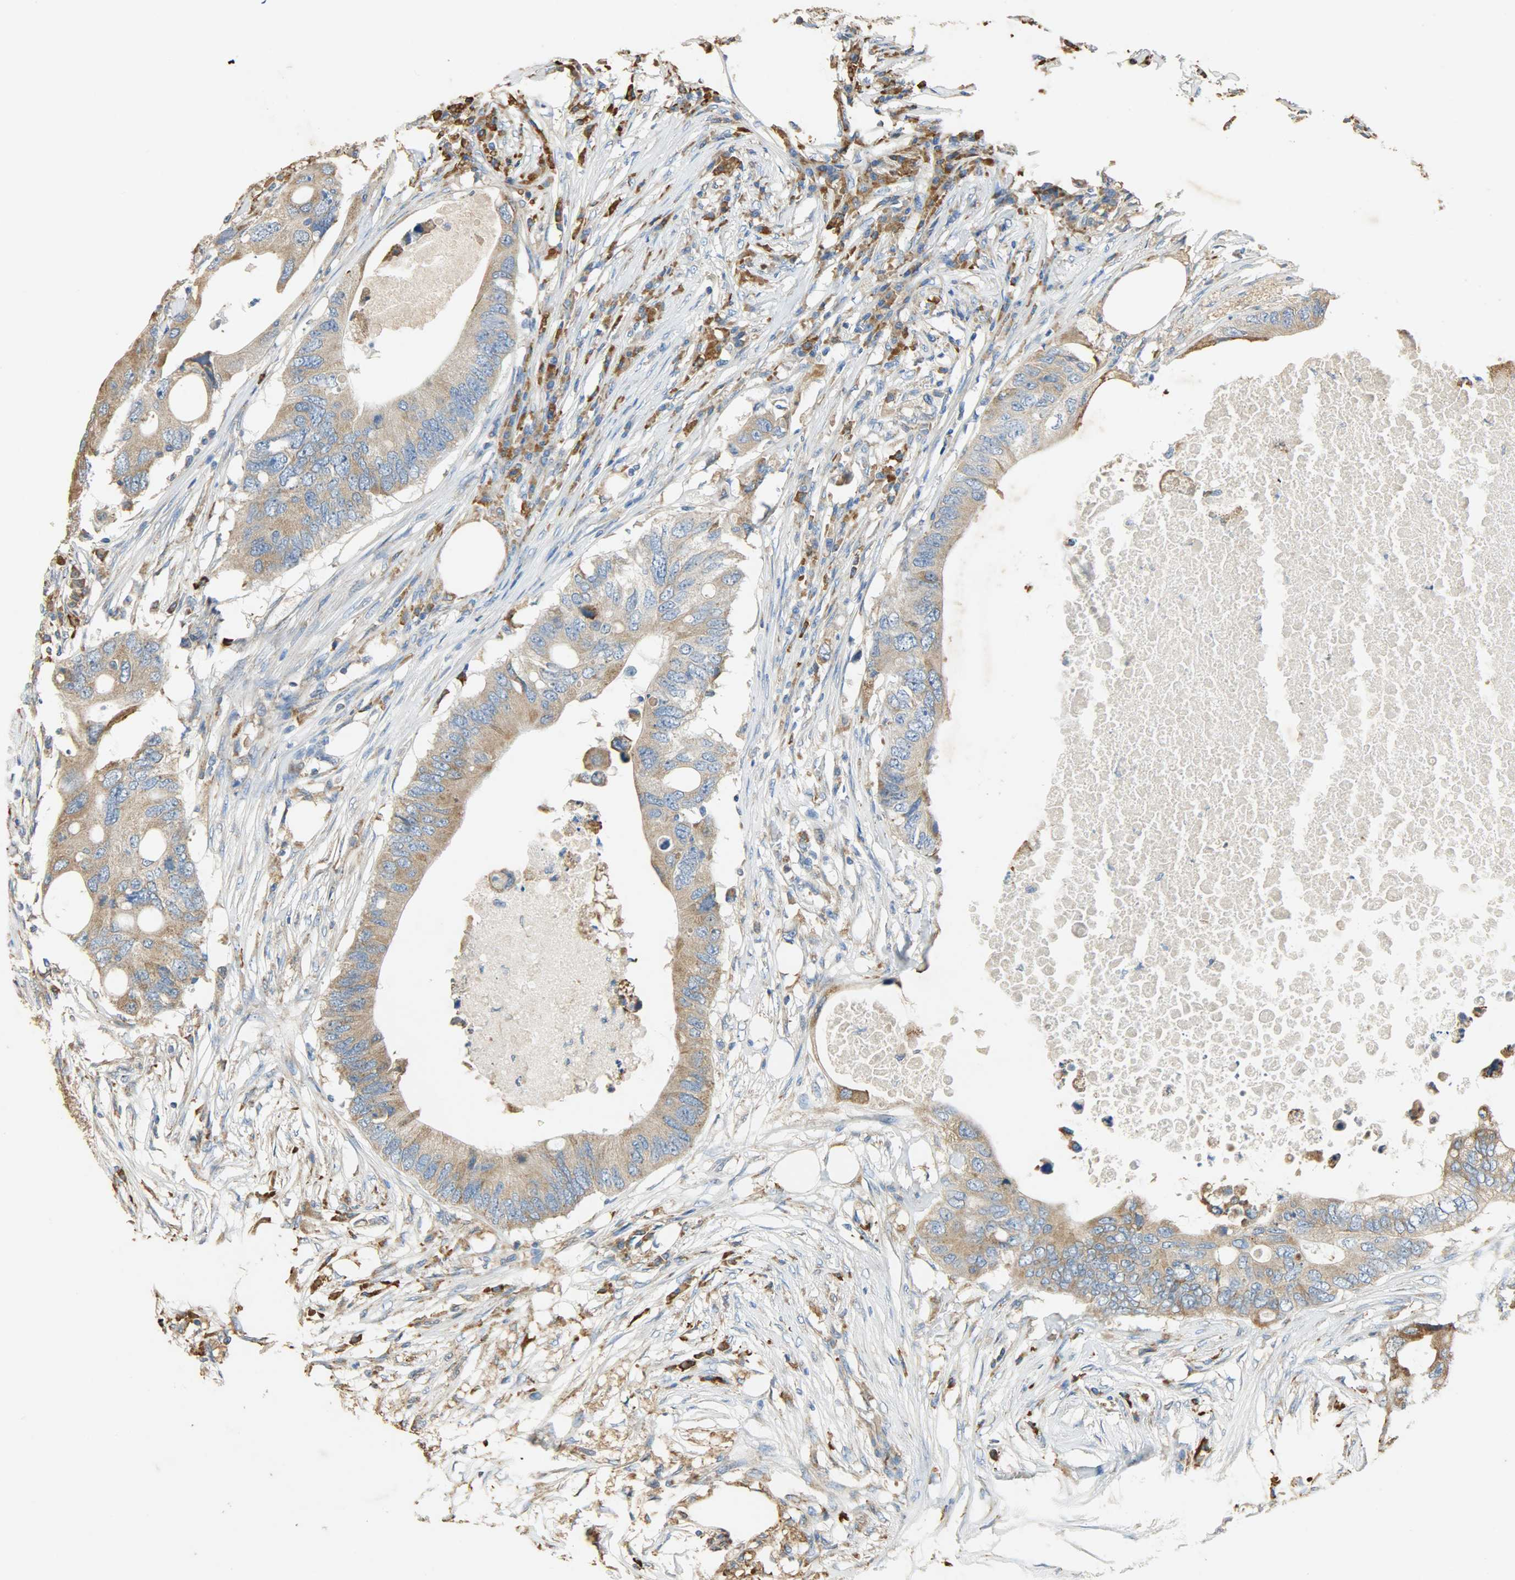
{"staining": {"intensity": "moderate", "quantity": "25%-75%", "location": "cytoplasmic/membranous"}, "tissue": "colorectal cancer", "cell_type": "Tumor cells", "image_type": "cancer", "snomed": [{"axis": "morphology", "description": "Adenocarcinoma, NOS"}, {"axis": "topography", "description": "Colon"}], "caption": "Immunohistochemistry (IHC) image of colorectal cancer stained for a protein (brown), which demonstrates medium levels of moderate cytoplasmic/membranous staining in about 25%-75% of tumor cells.", "gene": "HSPA5", "patient": {"sex": "male", "age": 71}}